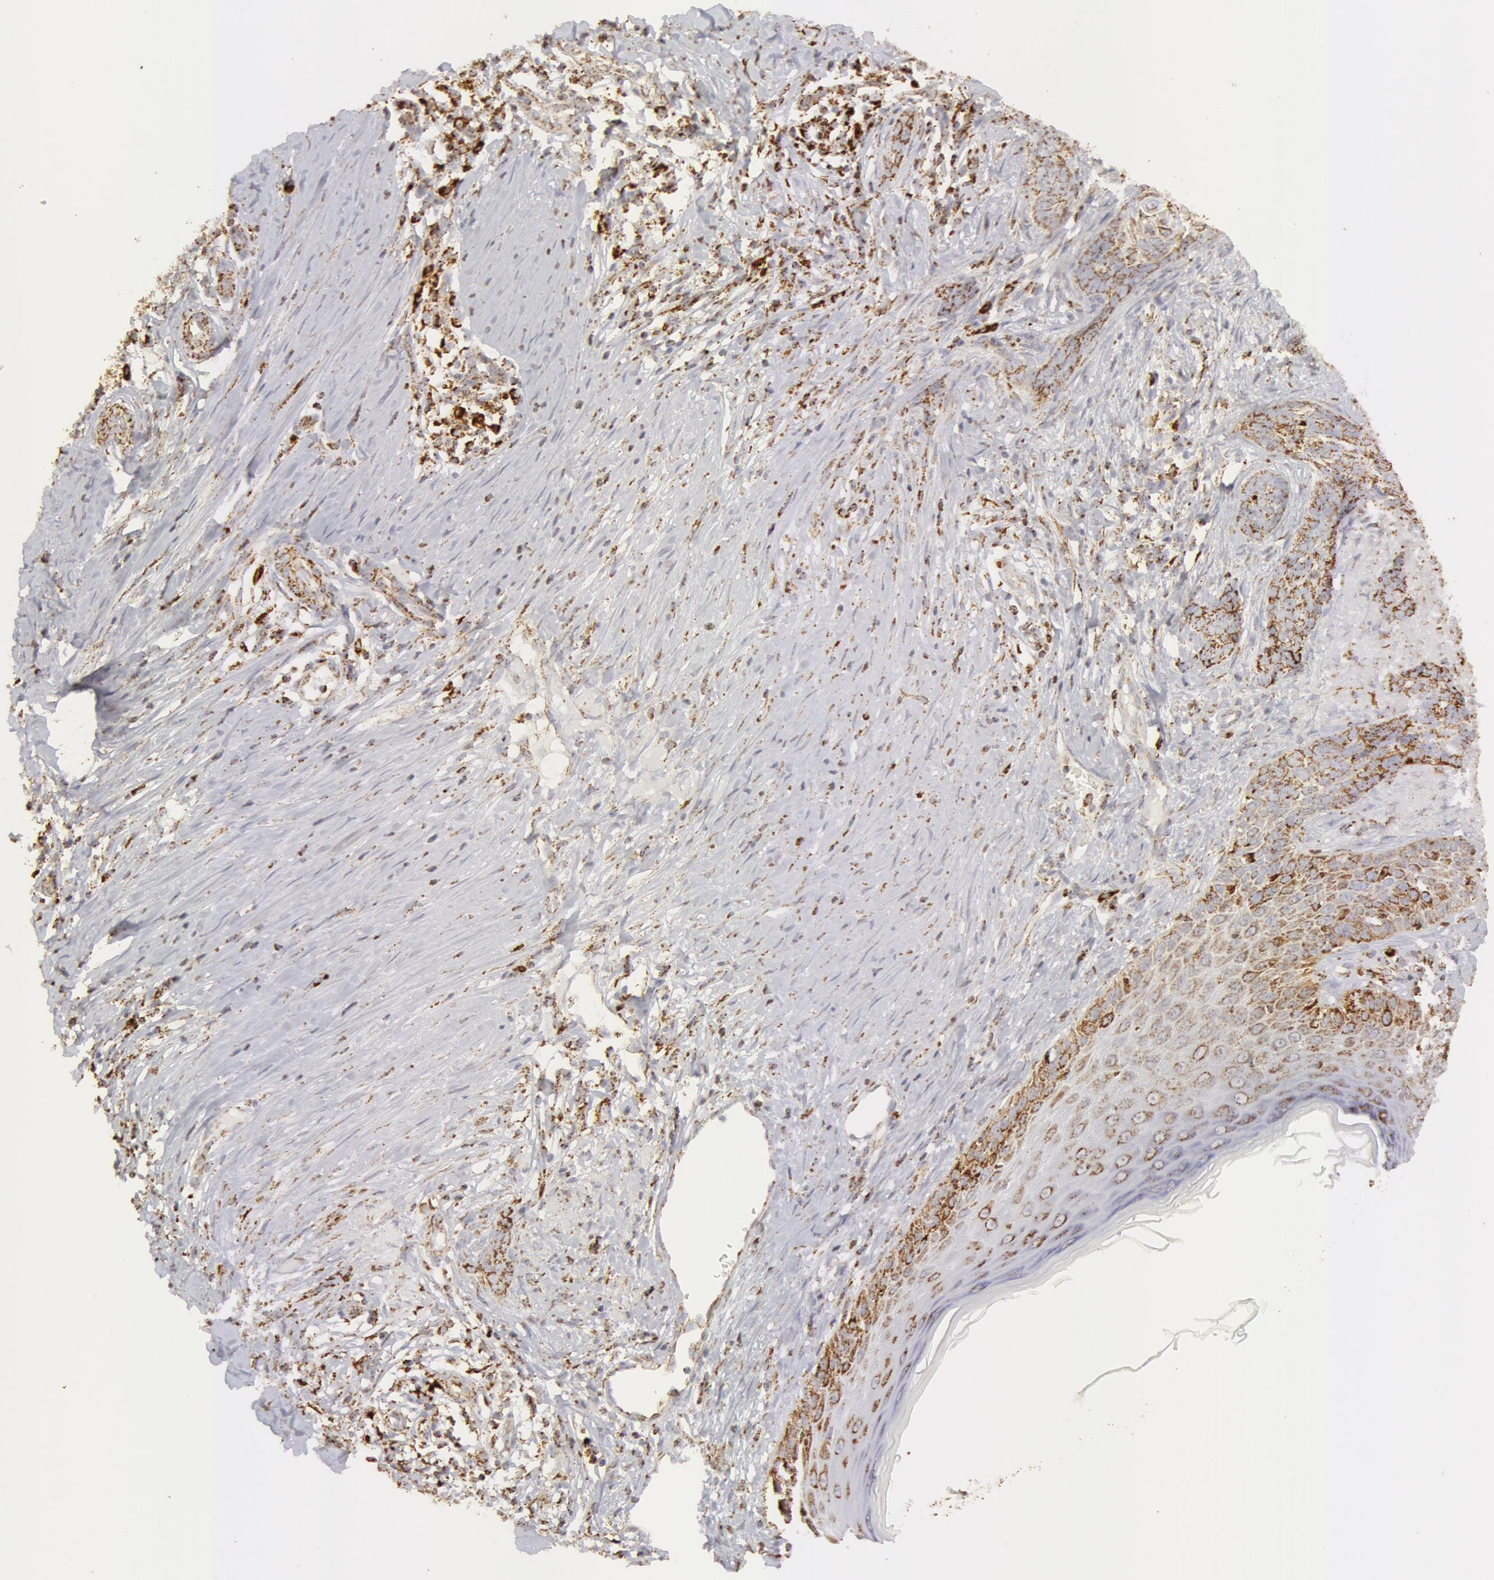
{"staining": {"intensity": "moderate", "quantity": "25%-75%", "location": "cytoplasmic/membranous"}, "tissue": "skin cancer", "cell_type": "Tumor cells", "image_type": "cancer", "snomed": [{"axis": "morphology", "description": "Basal cell carcinoma"}, {"axis": "topography", "description": "Skin"}], "caption": "The immunohistochemical stain labels moderate cytoplasmic/membranous expression in tumor cells of basal cell carcinoma (skin) tissue. The staining was performed using DAB (3,3'-diaminobenzidine), with brown indicating positive protein expression. Nuclei are stained blue with hematoxylin.", "gene": "ATP5F1B", "patient": {"sex": "female", "age": 81}}